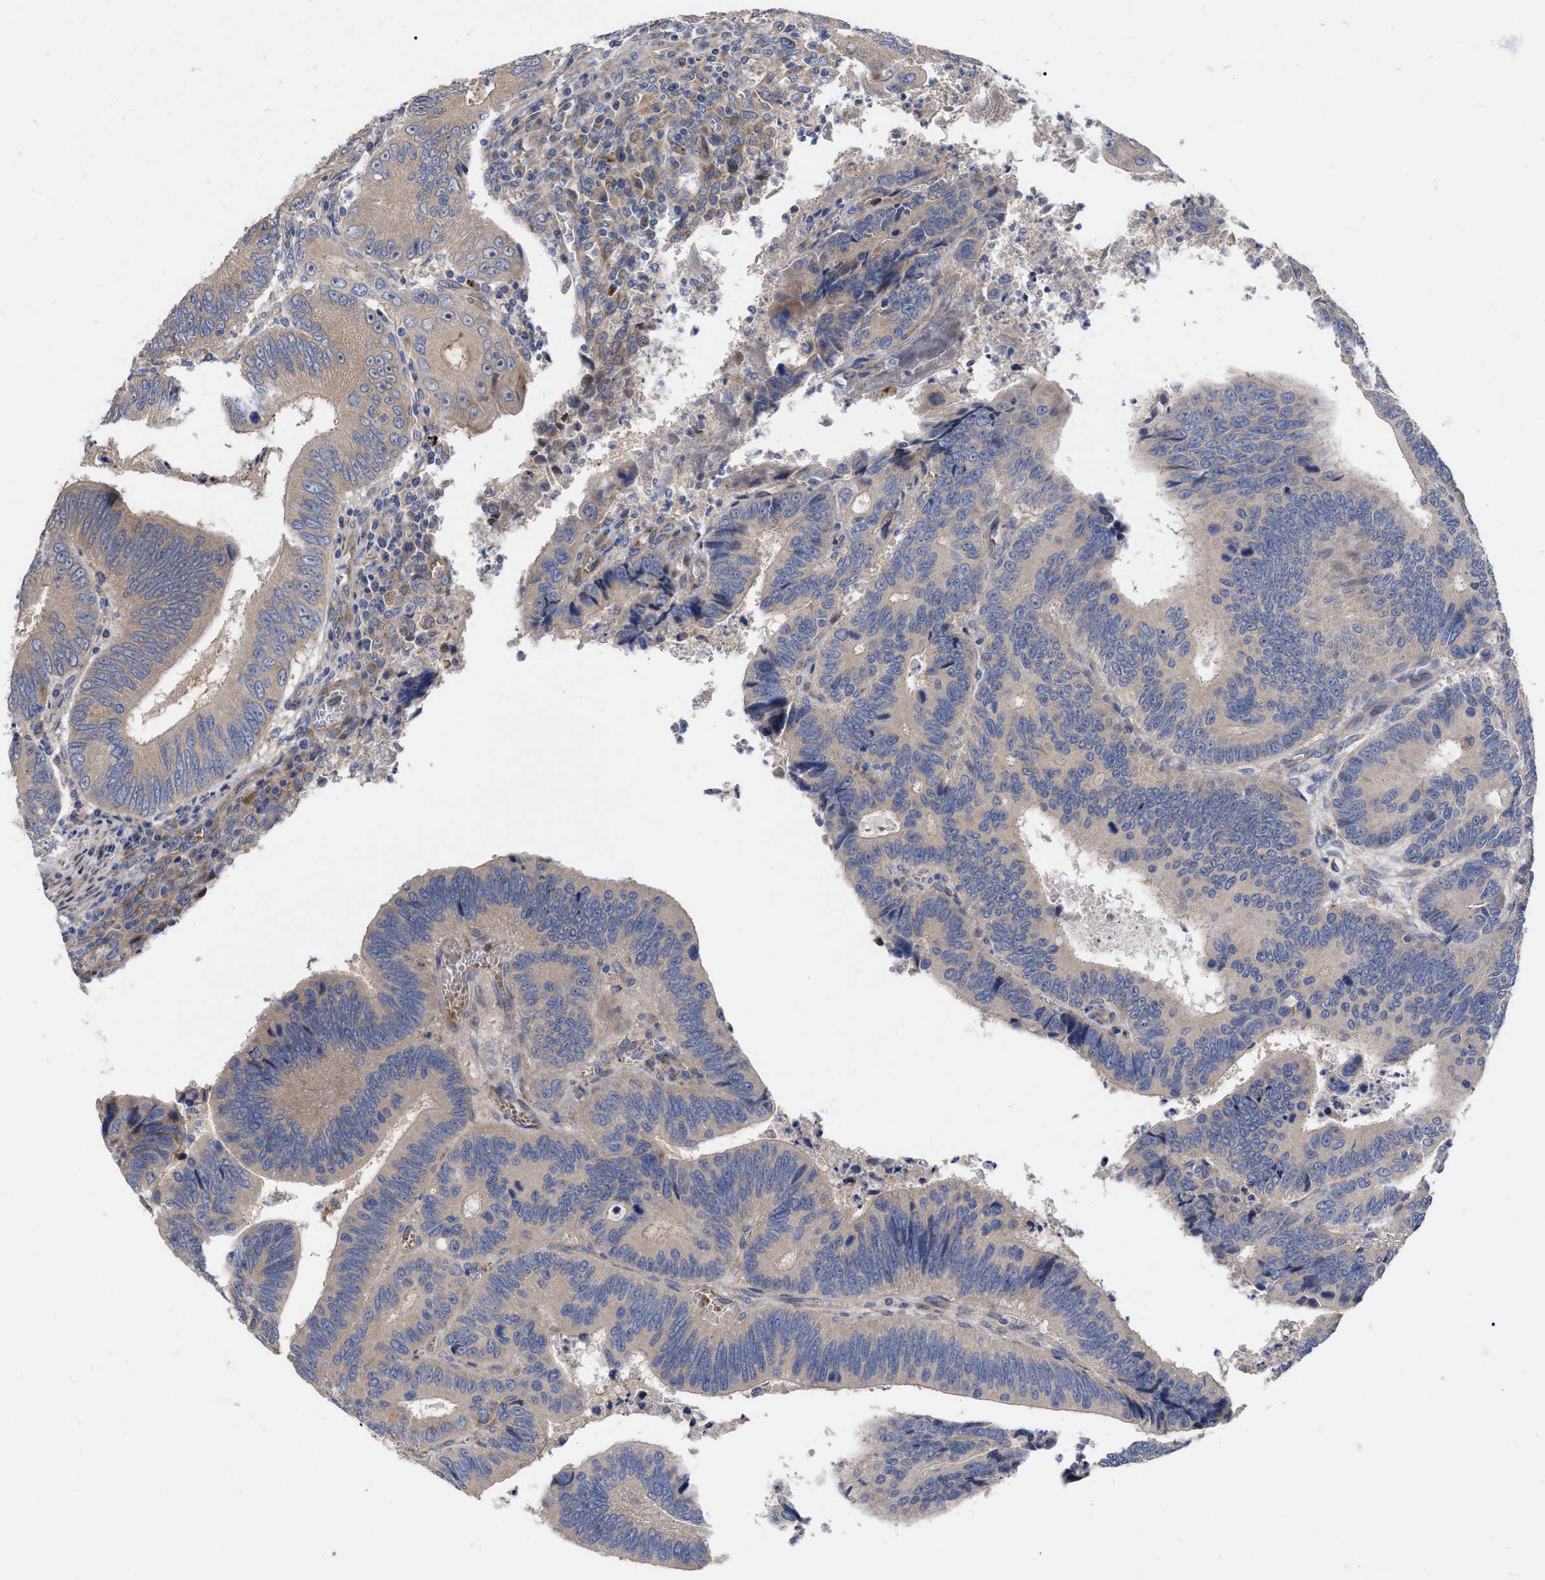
{"staining": {"intensity": "weak", "quantity": ">75%", "location": "cytoplasmic/membranous"}, "tissue": "colorectal cancer", "cell_type": "Tumor cells", "image_type": "cancer", "snomed": [{"axis": "morphology", "description": "Inflammation, NOS"}, {"axis": "morphology", "description": "Adenocarcinoma, NOS"}, {"axis": "topography", "description": "Colon"}], "caption": "A brown stain shows weak cytoplasmic/membranous staining of a protein in colorectal cancer (adenocarcinoma) tumor cells.", "gene": "MLST8", "patient": {"sex": "male", "age": 72}}